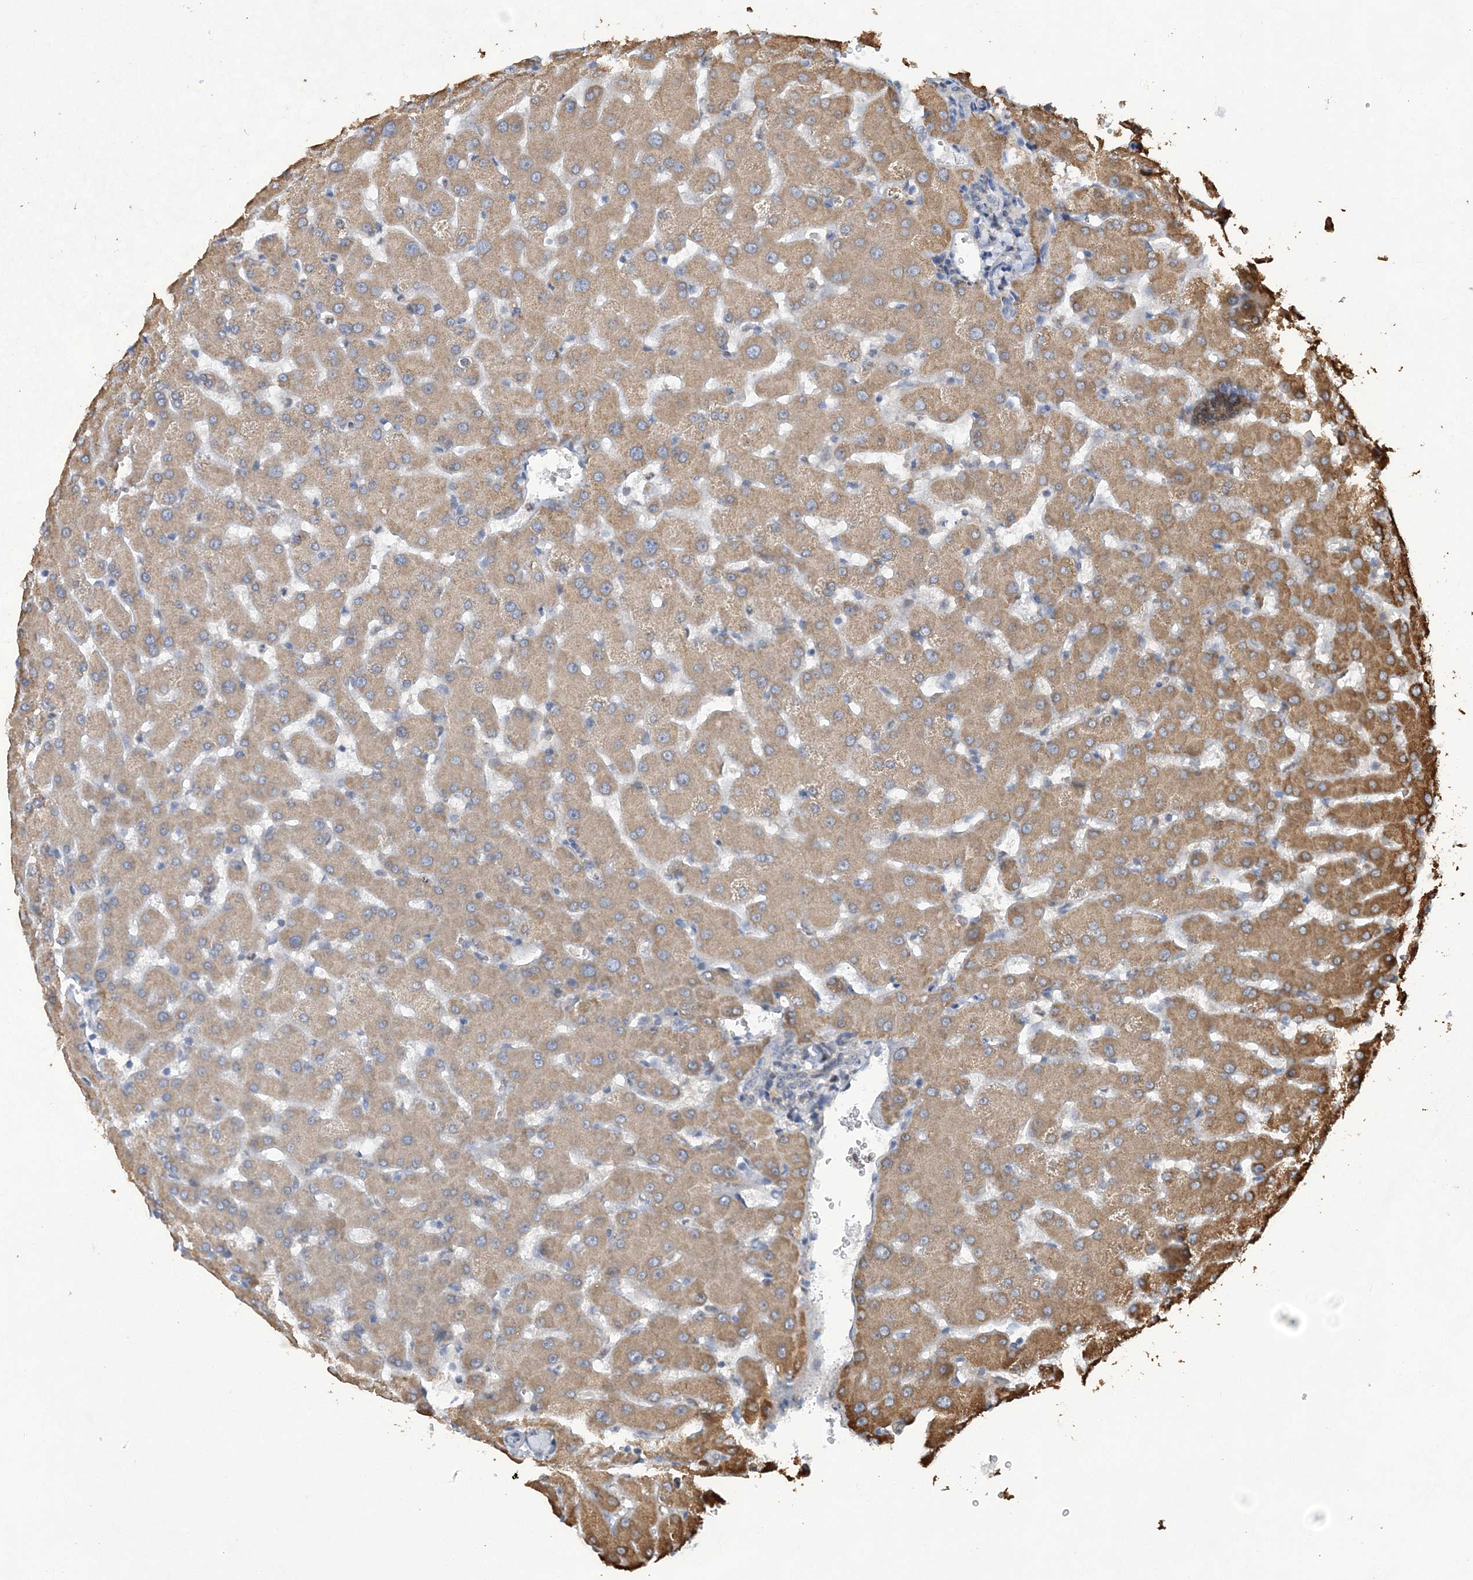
{"staining": {"intensity": "moderate", "quantity": "<25%", "location": "cytoplasmic/membranous"}, "tissue": "liver", "cell_type": "Cholangiocytes", "image_type": "normal", "snomed": [{"axis": "morphology", "description": "Normal tissue, NOS"}, {"axis": "topography", "description": "Liver"}], "caption": "Immunohistochemistry (IHC) staining of benign liver, which demonstrates low levels of moderate cytoplasmic/membranous expression in approximately <25% of cholangiocytes indicating moderate cytoplasmic/membranous protein expression. The staining was performed using DAB (3,3'-diaminobenzidine) (brown) for protein detection and nuclei were counterstained in hematoxylin (blue).", "gene": "WDR12", "patient": {"sex": "female", "age": 63}}